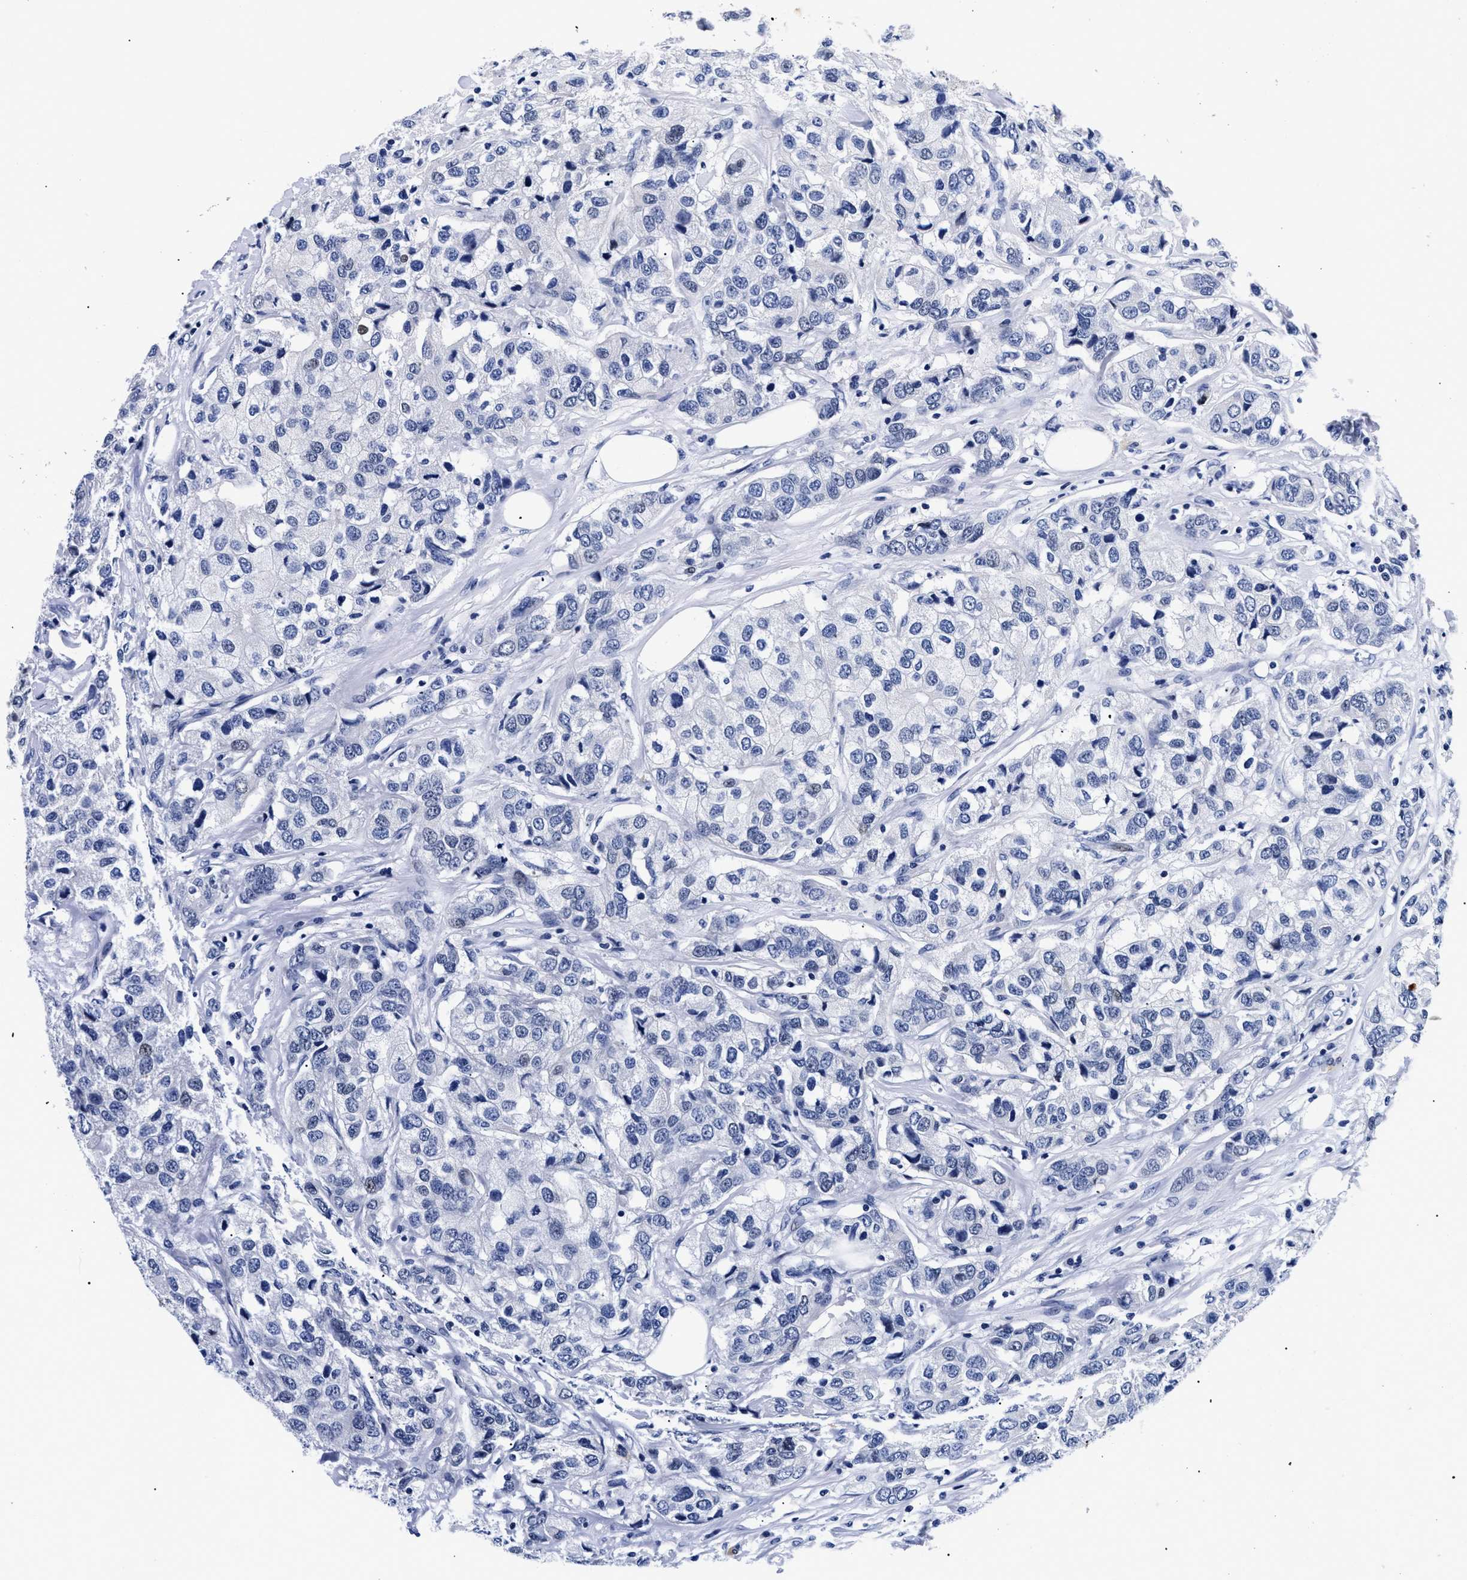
{"staining": {"intensity": "negative", "quantity": "none", "location": "none"}, "tissue": "breast cancer", "cell_type": "Tumor cells", "image_type": "cancer", "snomed": [{"axis": "morphology", "description": "Duct carcinoma"}, {"axis": "topography", "description": "Breast"}], "caption": "DAB (3,3'-diaminobenzidine) immunohistochemical staining of human intraductal carcinoma (breast) reveals no significant staining in tumor cells.", "gene": "SHD", "patient": {"sex": "female", "age": 80}}